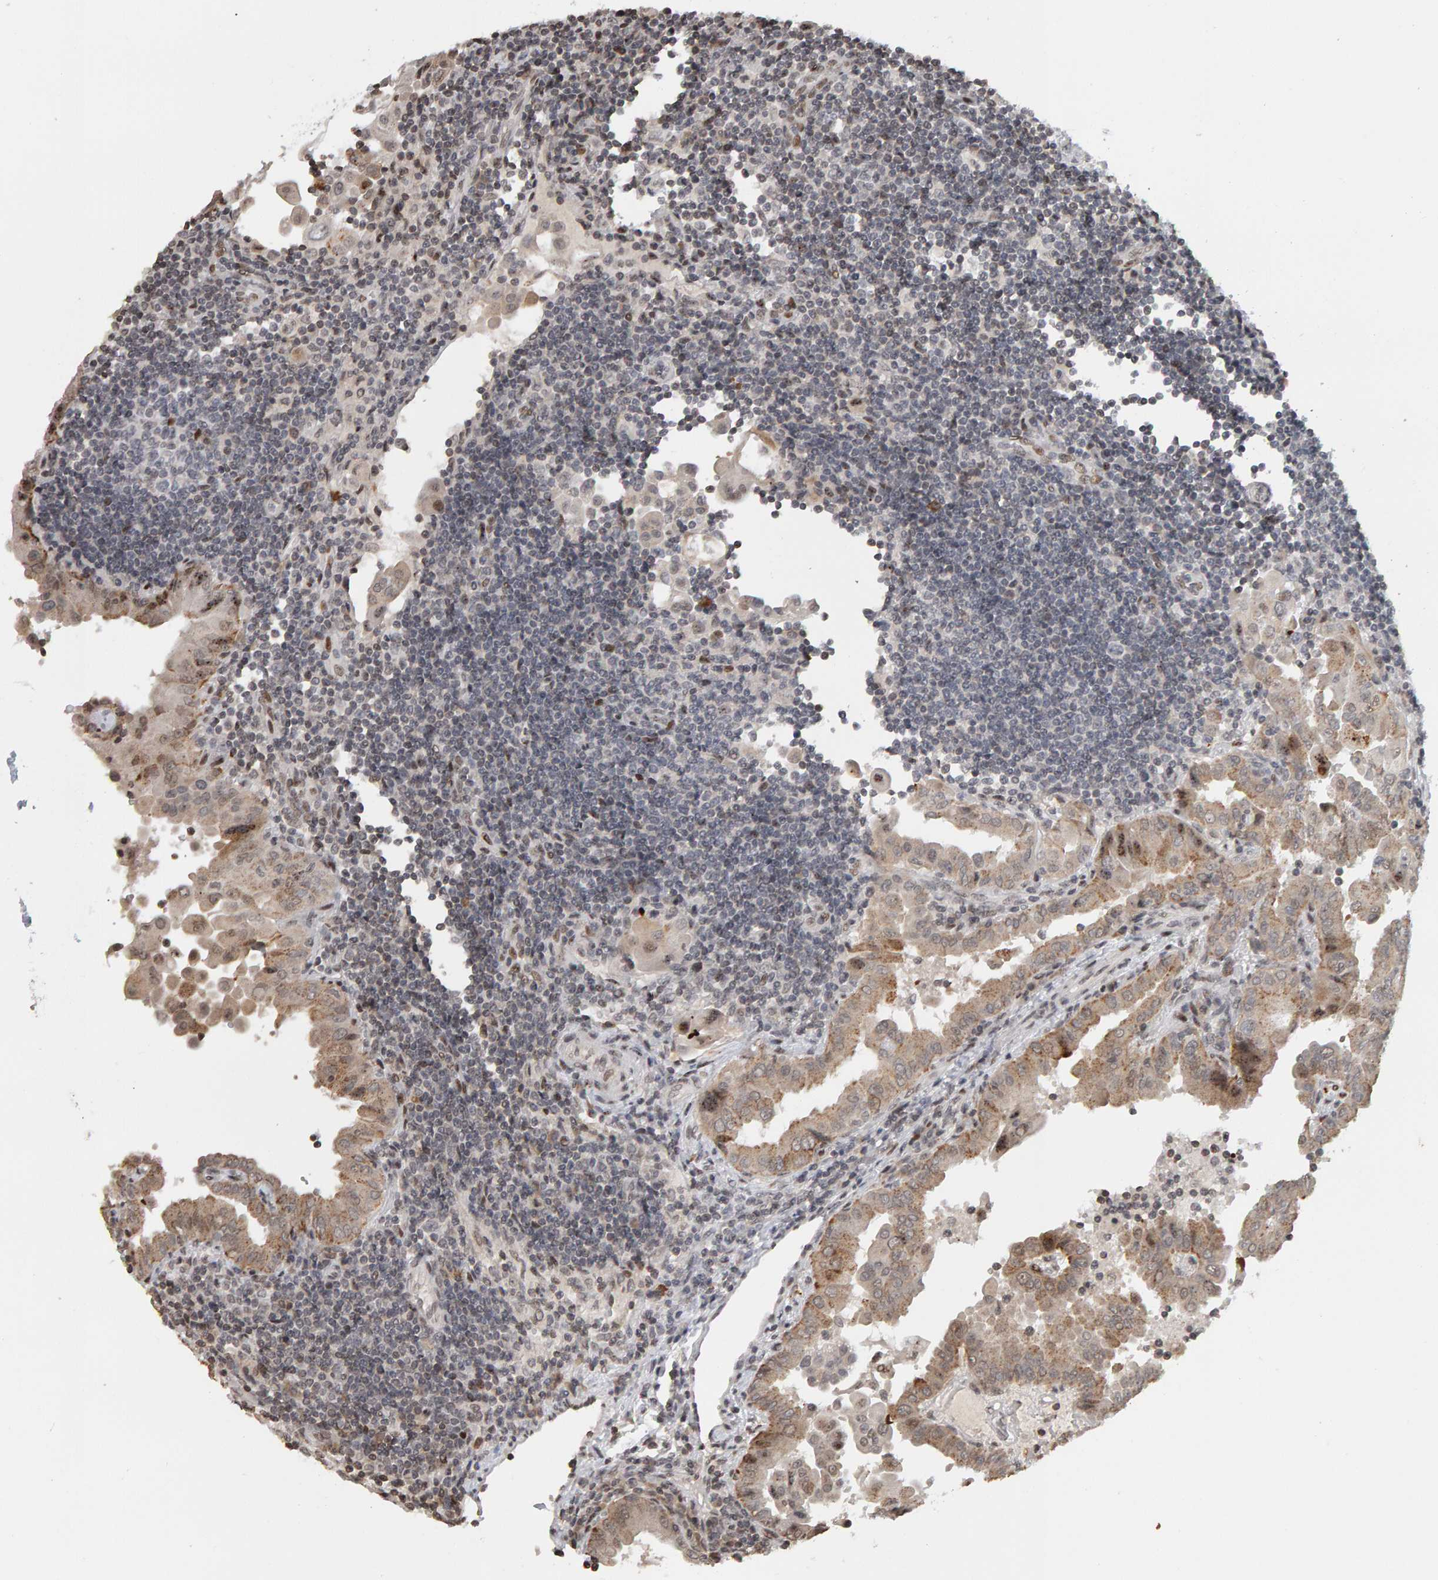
{"staining": {"intensity": "moderate", "quantity": ">75%", "location": "cytoplasmic/membranous"}, "tissue": "thyroid cancer", "cell_type": "Tumor cells", "image_type": "cancer", "snomed": [{"axis": "morphology", "description": "Papillary adenocarcinoma, NOS"}, {"axis": "topography", "description": "Thyroid gland"}], "caption": "Immunohistochemistry (IHC) image of human papillary adenocarcinoma (thyroid) stained for a protein (brown), which displays medium levels of moderate cytoplasmic/membranous staining in about >75% of tumor cells.", "gene": "TRAM1", "patient": {"sex": "male", "age": 33}}